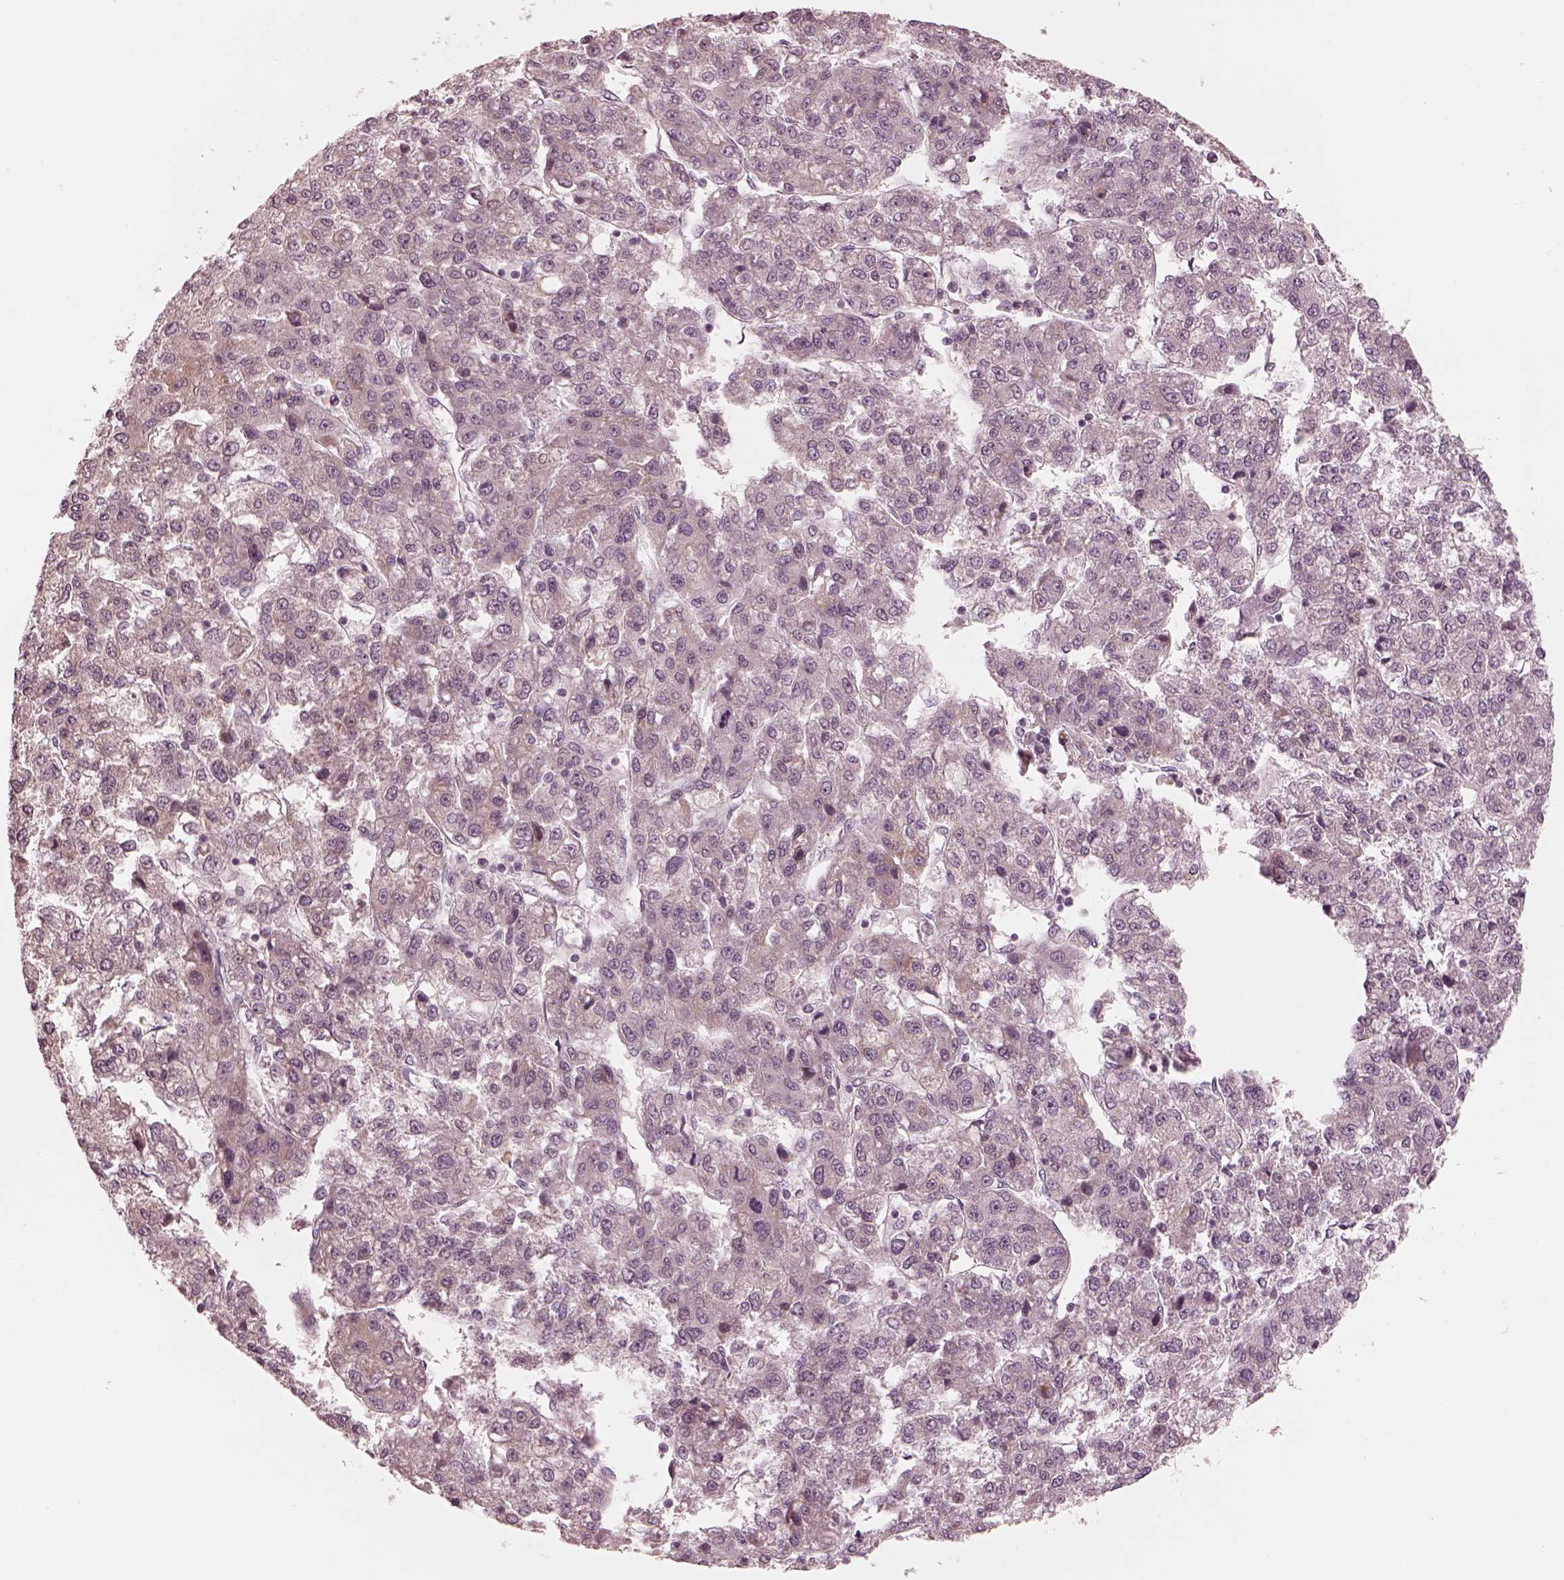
{"staining": {"intensity": "negative", "quantity": "none", "location": "none"}, "tissue": "liver cancer", "cell_type": "Tumor cells", "image_type": "cancer", "snomed": [{"axis": "morphology", "description": "Carcinoma, Hepatocellular, NOS"}, {"axis": "topography", "description": "Liver"}], "caption": "DAB immunohistochemical staining of human liver hepatocellular carcinoma exhibits no significant expression in tumor cells.", "gene": "IQCB1", "patient": {"sex": "male", "age": 56}}